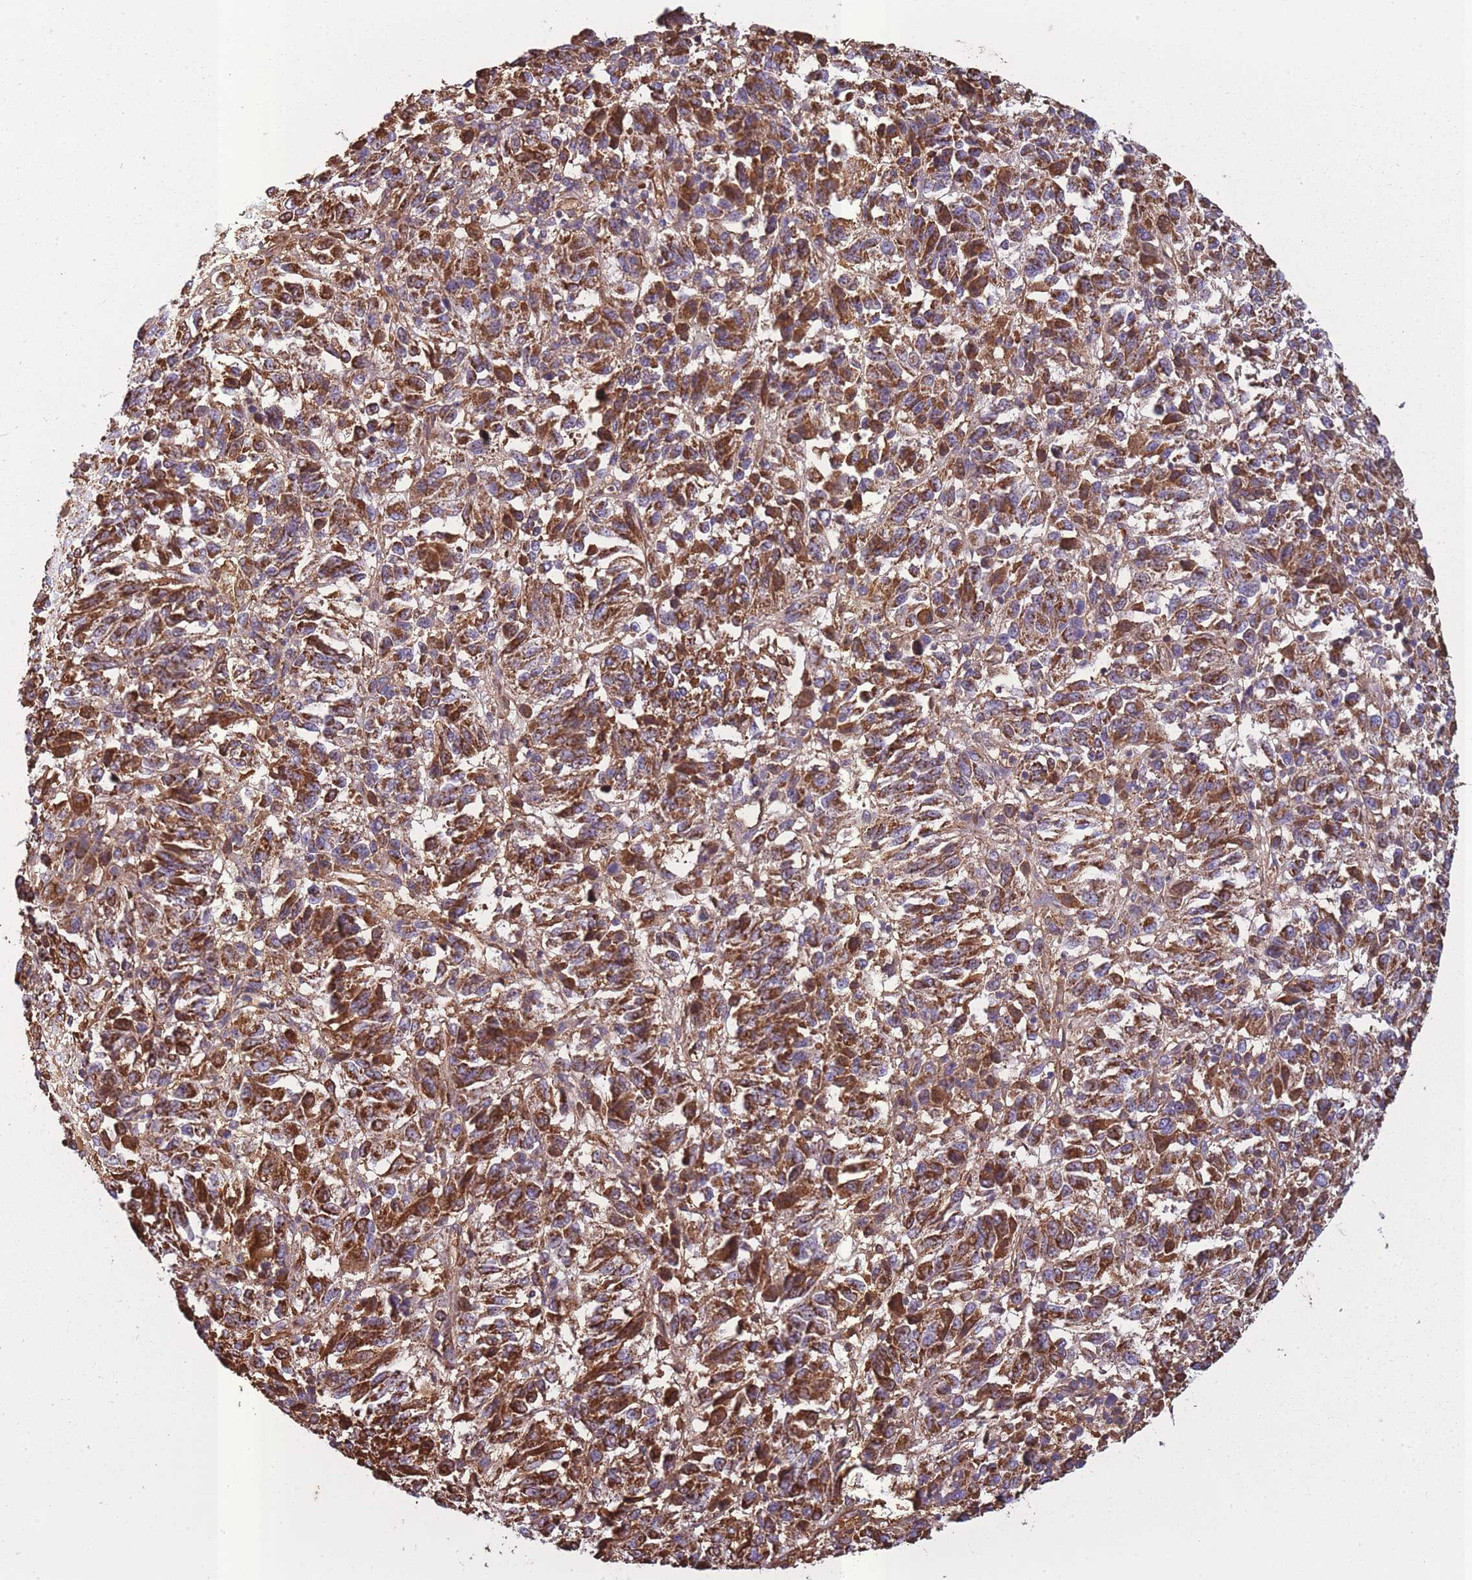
{"staining": {"intensity": "strong", "quantity": ">75%", "location": "cytoplasmic/membranous"}, "tissue": "melanoma", "cell_type": "Tumor cells", "image_type": "cancer", "snomed": [{"axis": "morphology", "description": "Malignant melanoma, Metastatic site"}, {"axis": "topography", "description": "Lung"}], "caption": "Immunohistochemical staining of melanoma reveals high levels of strong cytoplasmic/membranous staining in approximately >75% of tumor cells.", "gene": "KAT2A", "patient": {"sex": "male", "age": 64}}